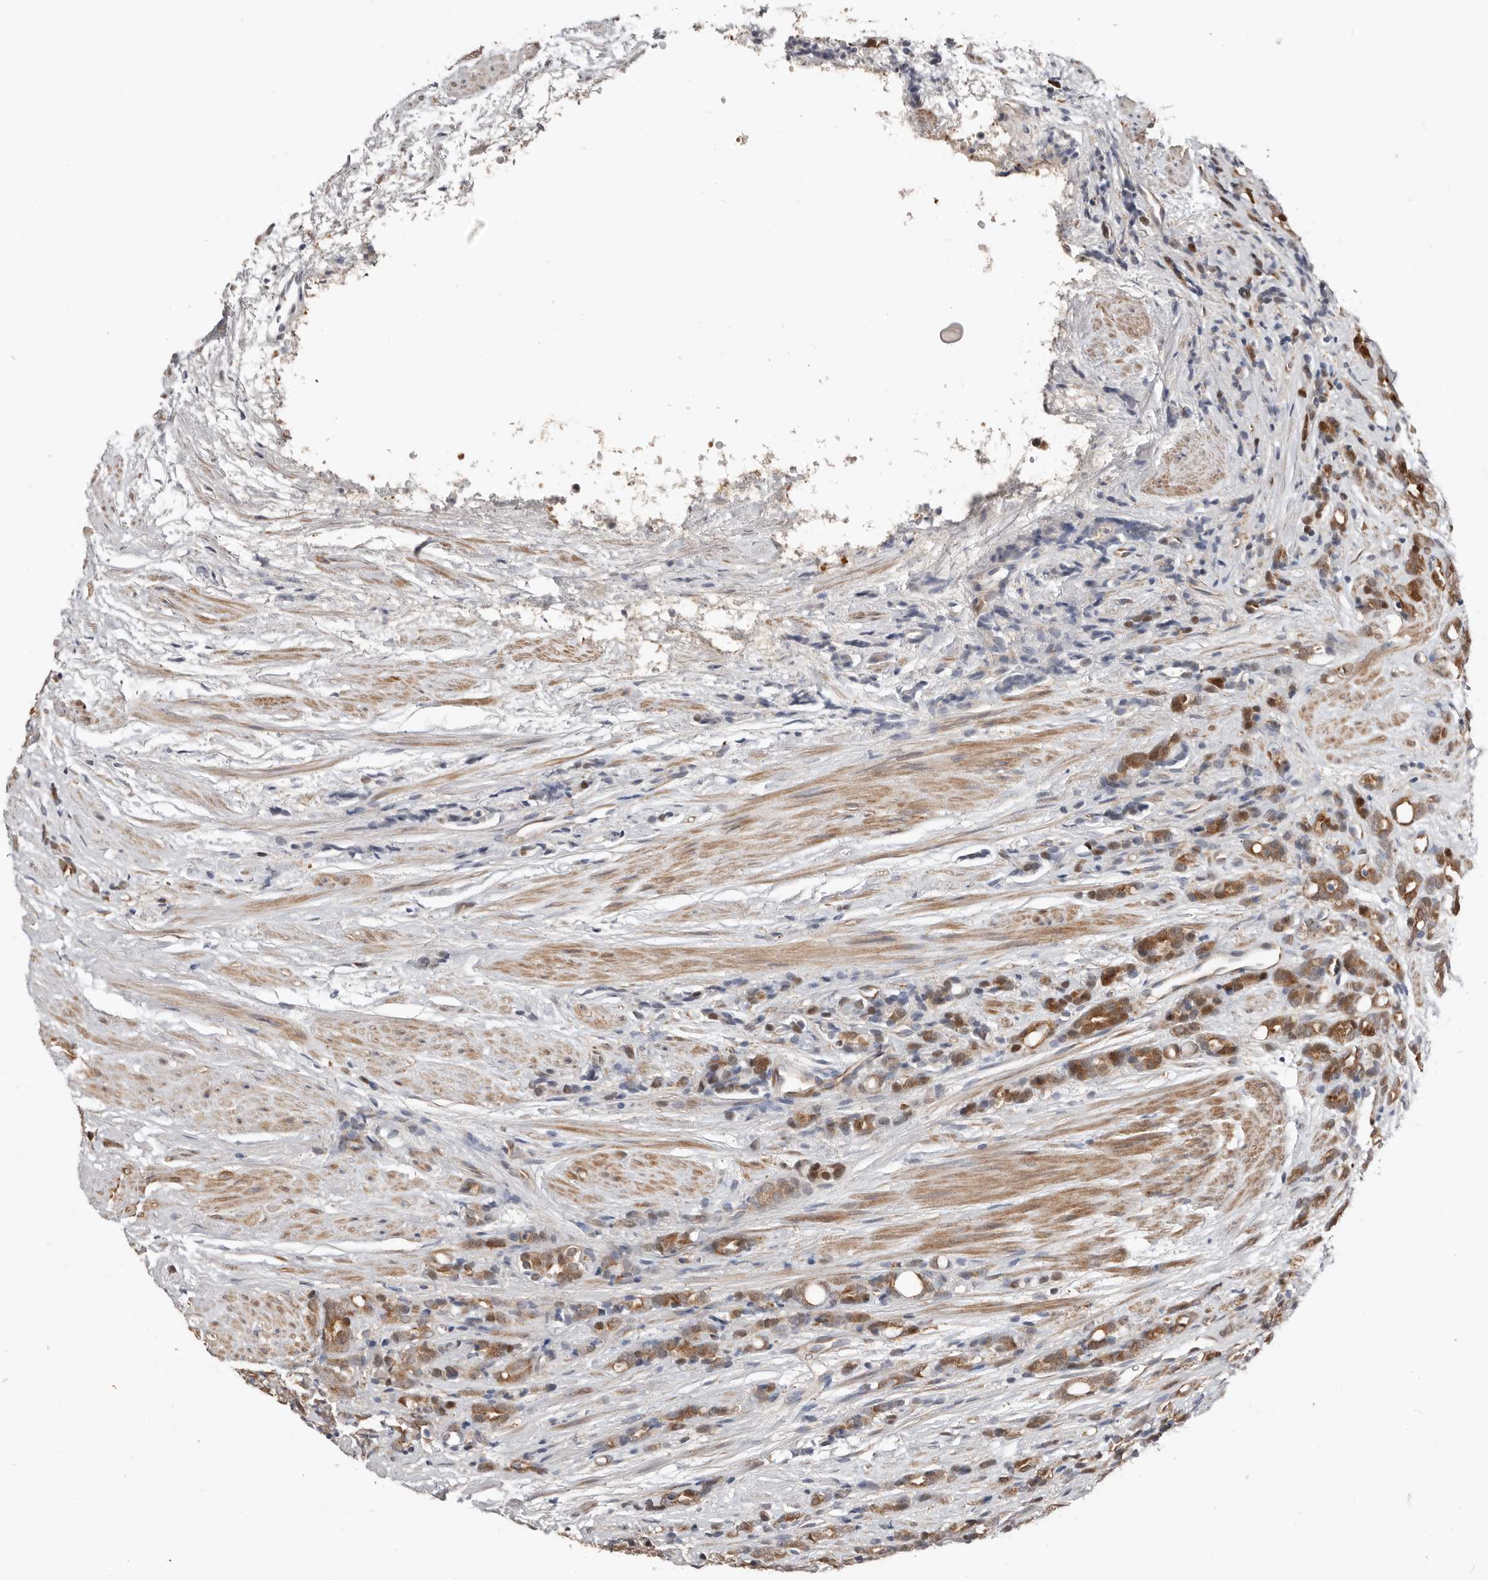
{"staining": {"intensity": "moderate", "quantity": ">75%", "location": "cytoplasmic/membranous"}, "tissue": "prostate cancer", "cell_type": "Tumor cells", "image_type": "cancer", "snomed": [{"axis": "morphology", "description": "Adenocarcinoma, High grade"}, {"axis": "topography", "description": "Prostate"}], "caption": "Immunohistochemical staining of adenocarcinoma (high-grade) (prostate) displays medium levels of moderate cytoplasmic/membranous expression in approximately >75% of tumor cells. (DAB IHC with brightfield microscopy, high magnification).", "gene": "ASRGL1", "patient": {"sex": "male", "age": 62}}